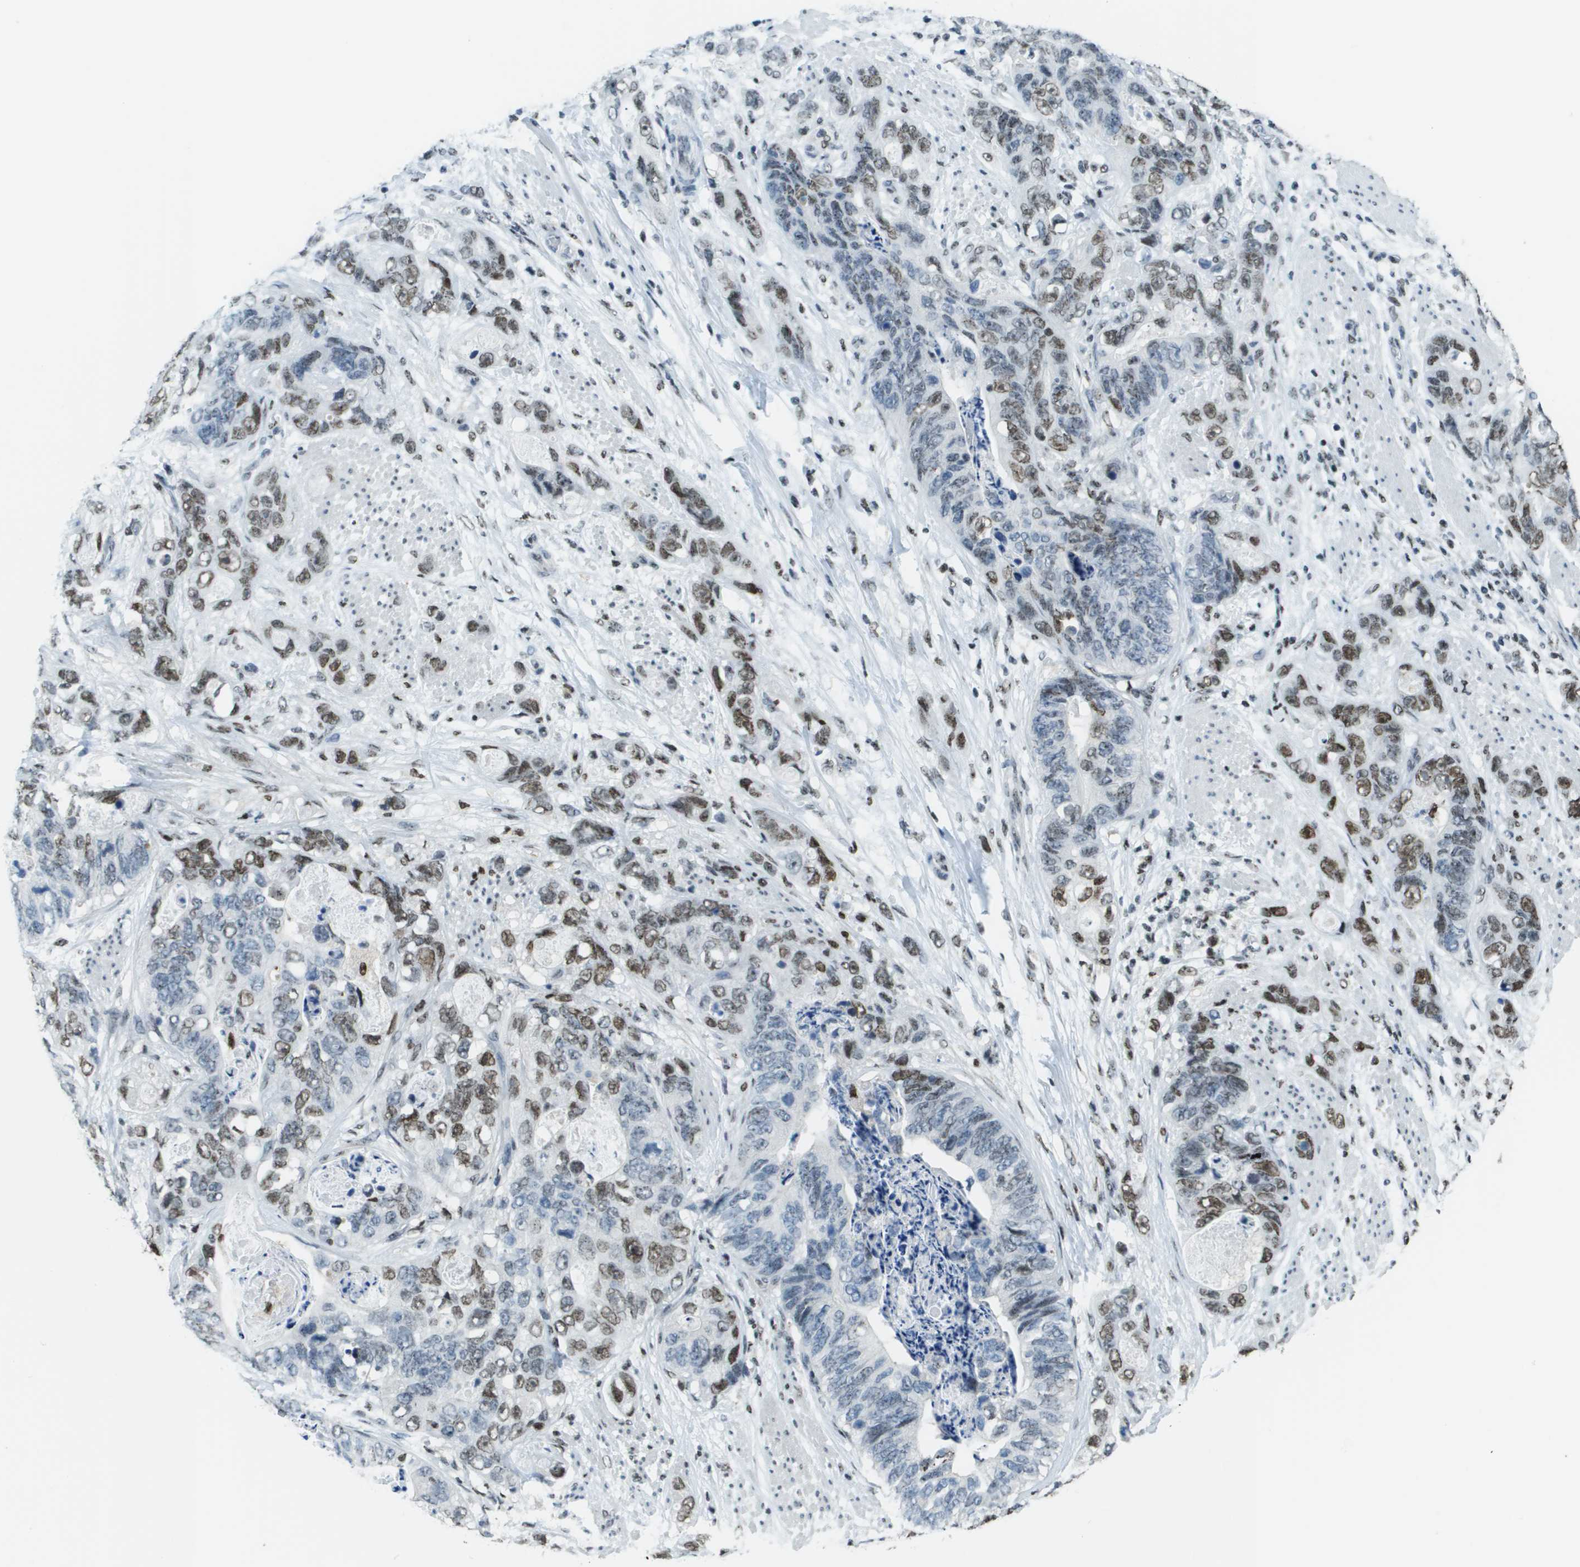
{"staining": {"intensity": "moderate", "quantity": "25%-75%", "location": "nuclear"}, "tissue": "stomach cancer", "cell_type": "Tumor cells", "image_type": "cancer", "snomed": [{"axis": "morphology", "description": "Adenocarcinoma, NOS"}, {"axis": "topography", "description": "Stomach"}], "caption": "DAB (3,3'-diaminobenzidine) immunohistochemical staining of human adenocarcinoma (stomach) shows moderate nuclear protein staining in approximately 25%-75% of tumor cells.", "gene": "SP100", "patient": {"sex": "female", "age": 89}}